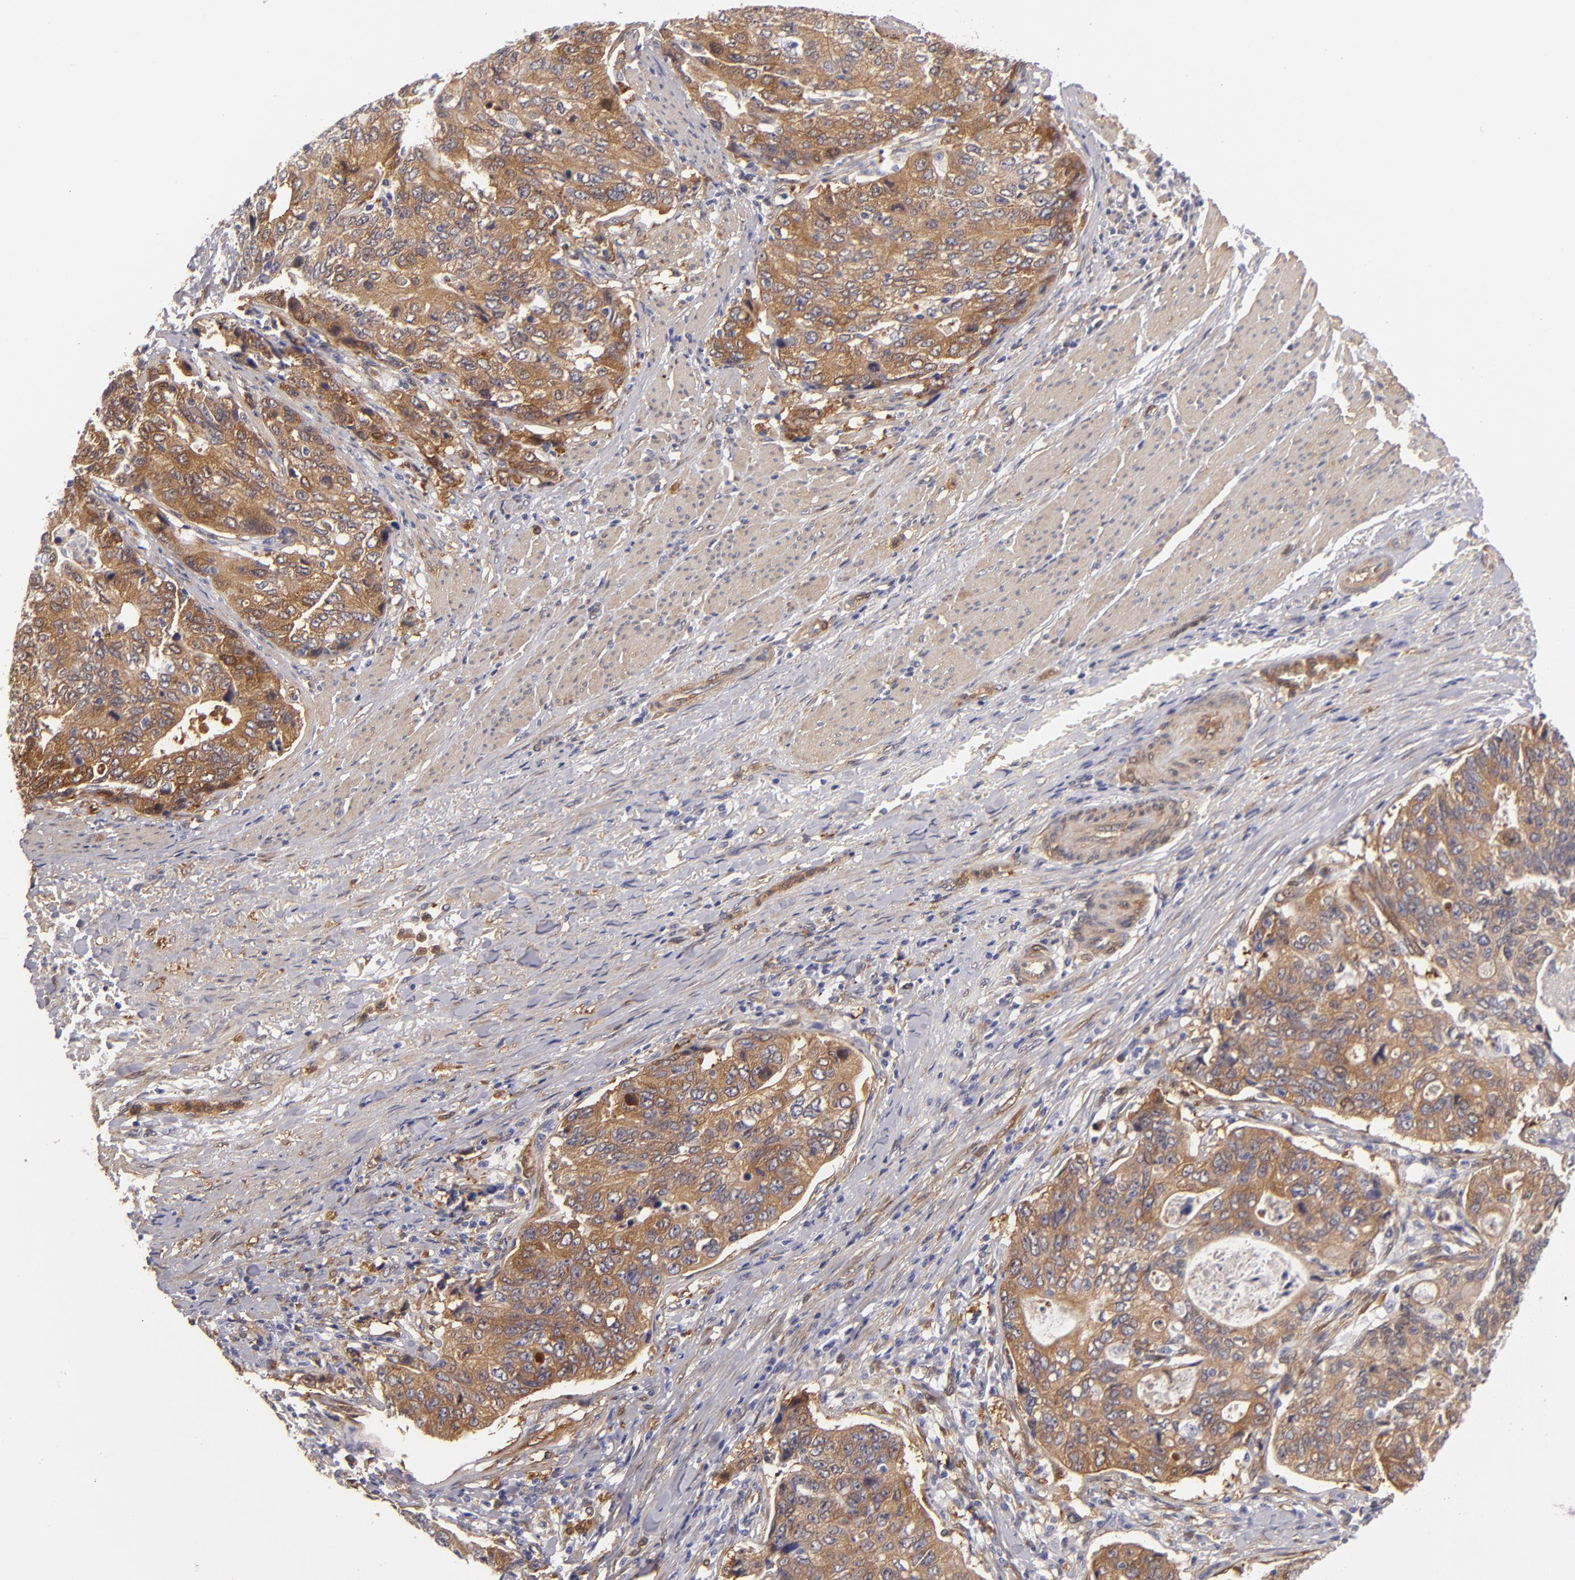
{"staining": {"intensity": "moderate", "quantity": ">75%", "location": "cytoplasmic/membranous"}, "tissue": "stomach cancer", "cell_type": "Tumor cells", "image_type": "cancer", "snomed": [{"axis": "morphology", "description": "Adenocarcinoma, NOS"}, {"axis": "topography", "description": "Esophagus"}, {"axis": "topography", "description": "Stomach"}], "caption": "Stomach adenocarcinoma stained with a brown dye reveals moderate cytoplasmic/membranous positive positivity in about >75% of tumor cells.", "gene": "VCL", "patient": {"sex": "male", "age": 74}}